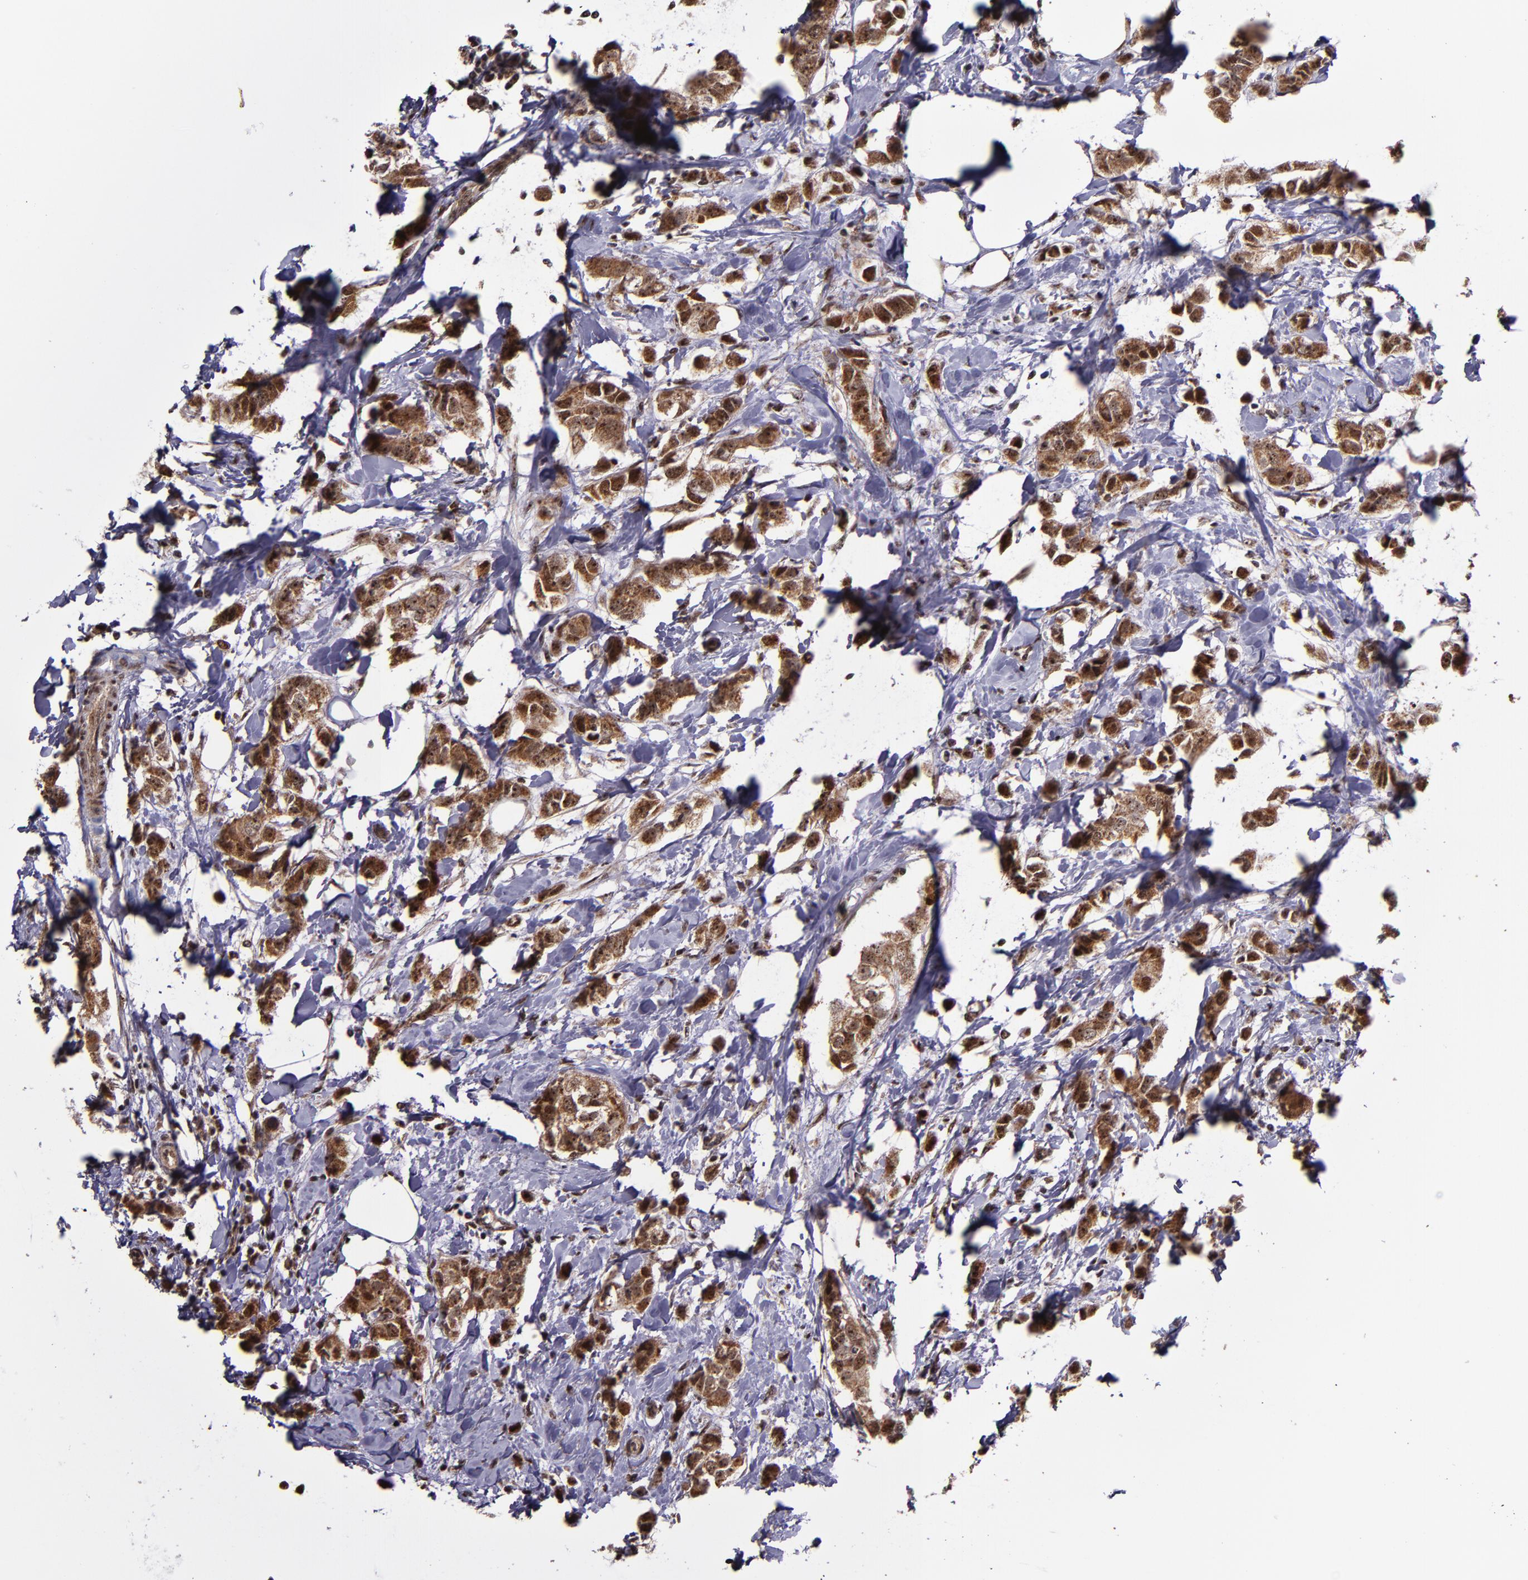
{"staining": {"intensity": "strong", "quantity": "25%-75%", "location": "cytoplasmic/membranous,nuclear"}, "tissue": "breast cancer", "cell_type": "Tumor cells", "image_type": "cancer", "snomed": [{"axis": "morphology", "description": "Normal tissue, NOS"}, {"axis": "morphology", "description": "Duct carcinoma"}, {"axis": "topography", "description": "Breast"}], "caption": "Human intraductal carcinoma (breast) stained for a protein (brown) reveals strong cytoplasmic/membranous and nuclear positive expression in approximately 25%-75% of tumor cells.", "gene": "CECR2", "patient": {"sex": "female", "age": 50}}